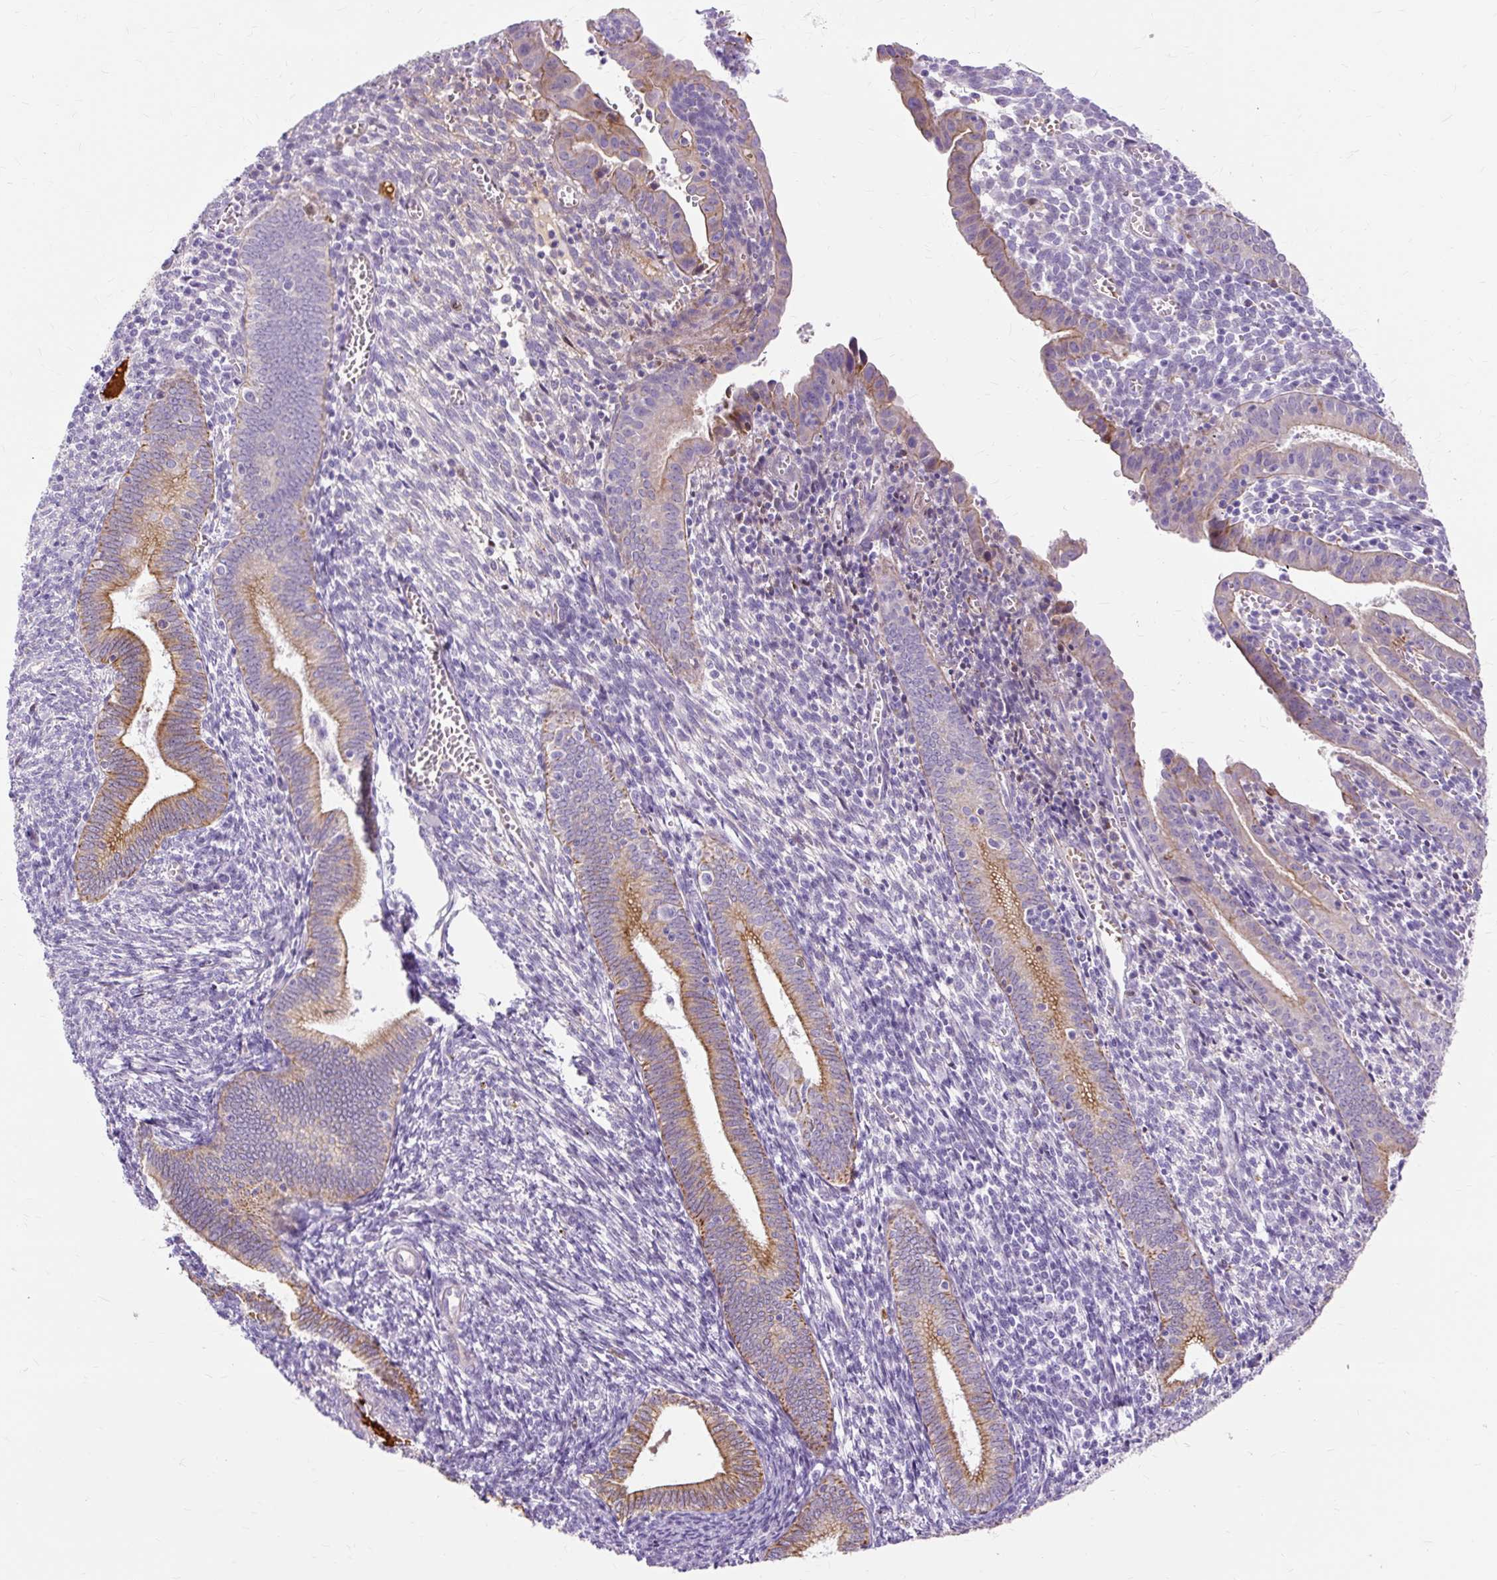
{"staining": {"intensity": "negative", "quantity": "none", "location": "none"}, "tissue": "endometrium", "cell_type": "Cells in endometrial stroma", "image_type": "normal", "snomed": [{"axis": "morphology", "description": "Normal tissue, NOS"}, {"axis": "topography", "description": "Endometrium"}], "caption": "An IHC micrograph of benign endometrium is shown. There is no staining in cells in endometrial stroma of endometrium. (DAB immunohistochemistry visualized using brightfield microscopy, high magnification).", "gene": "DCTN4", "patient": {"sex": "female", "age": 41}}